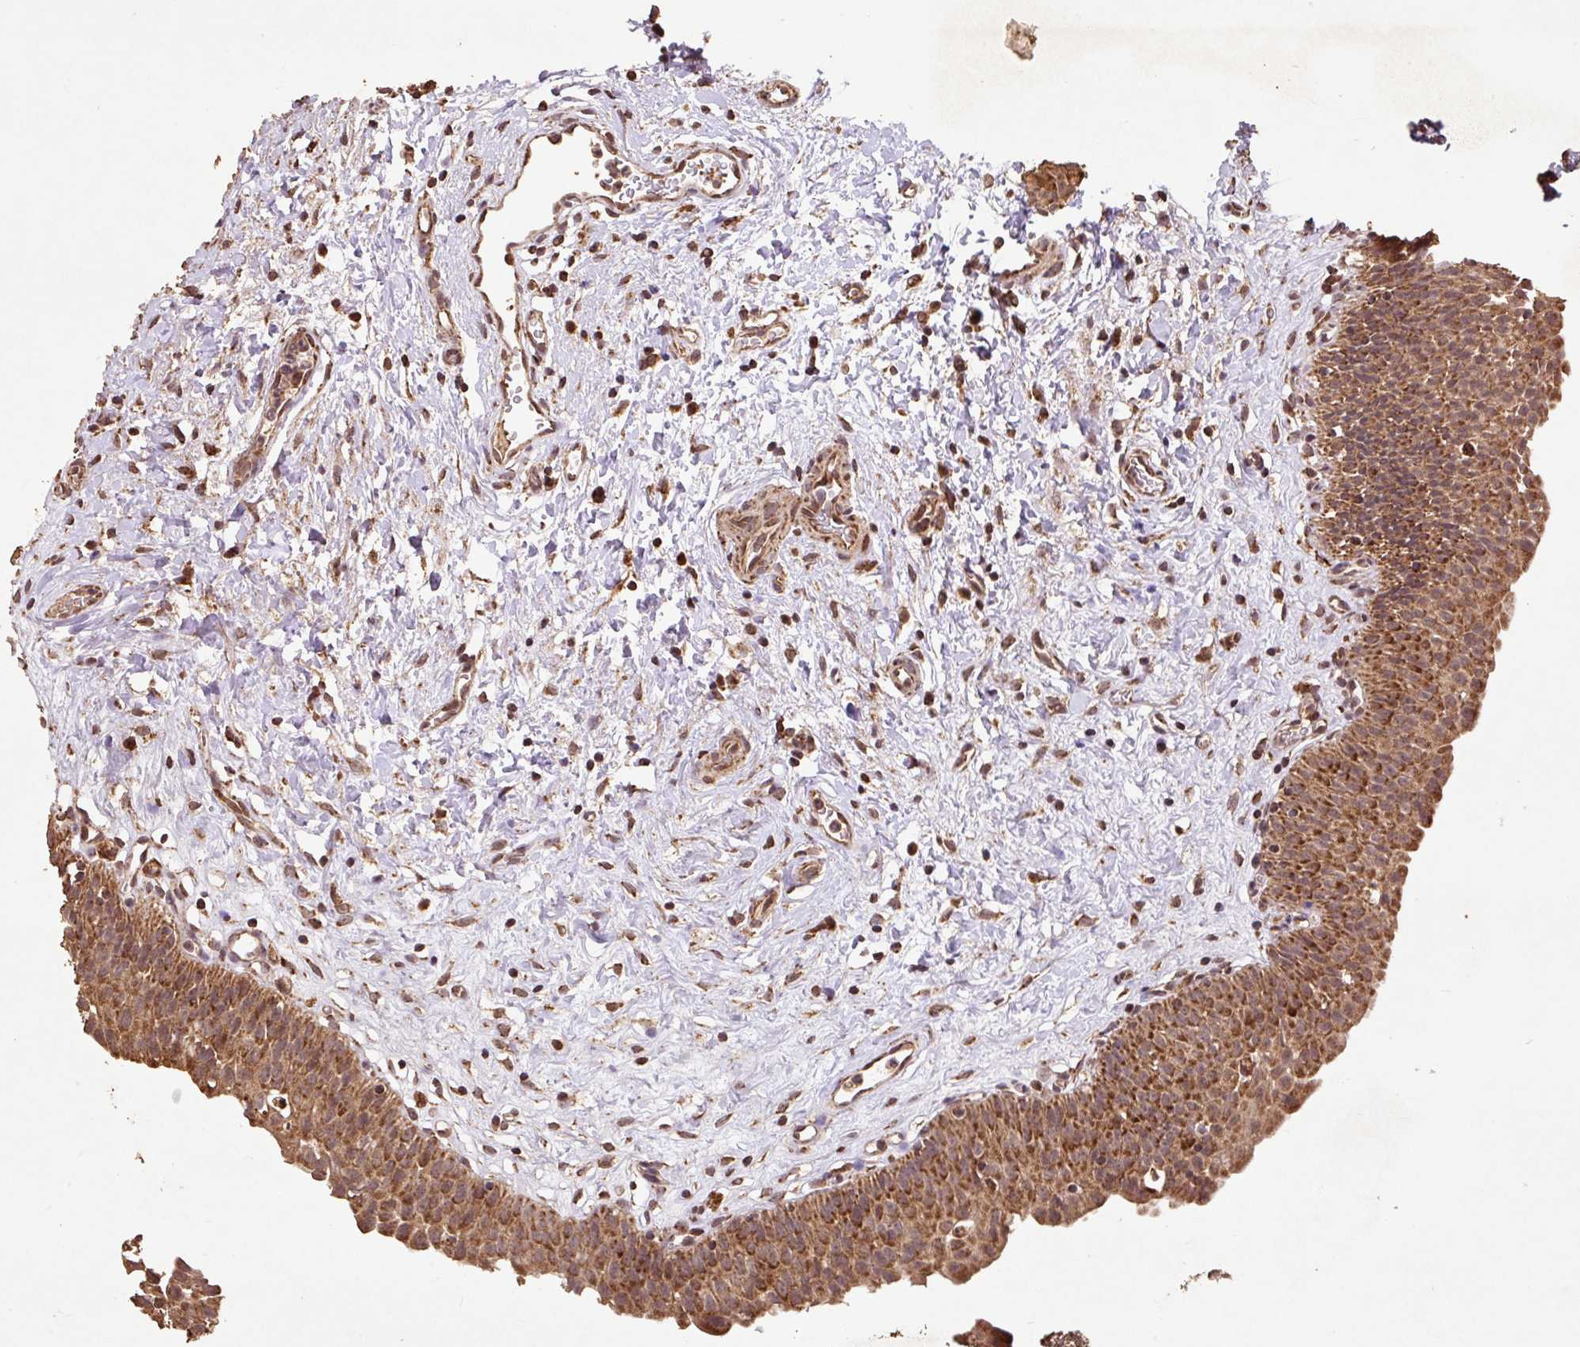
{"staining": {"intensity": "strong", "quantity": ">75%", "location": "cytoplasmic/membranous"}, "tissue": "urinary bladder", "cell_type": "Urothelial cells", "image_type": "normal", "snomed": [{"axis": "morphology", "description": "Normal tissue, NOS"}, {"axis": "topography", "description": "Urinary bladder"}], "caption": "Immunohistochemistry (IHC) staining of benign urinary bladder, which exhibits high levels of strong cytoplasmic/membranous positivity in about >75% of urothelial cells indicating strong cytoplasmic/membranous protein positivity. The staining was performed using DAB (3,3'-diaminobenzidine) (brown) for protein detection and nuclei were counterstained in hematoxylin (blue).", "gene": "ATP5F1A", "patient": {"sex": "male", "age": 51}}